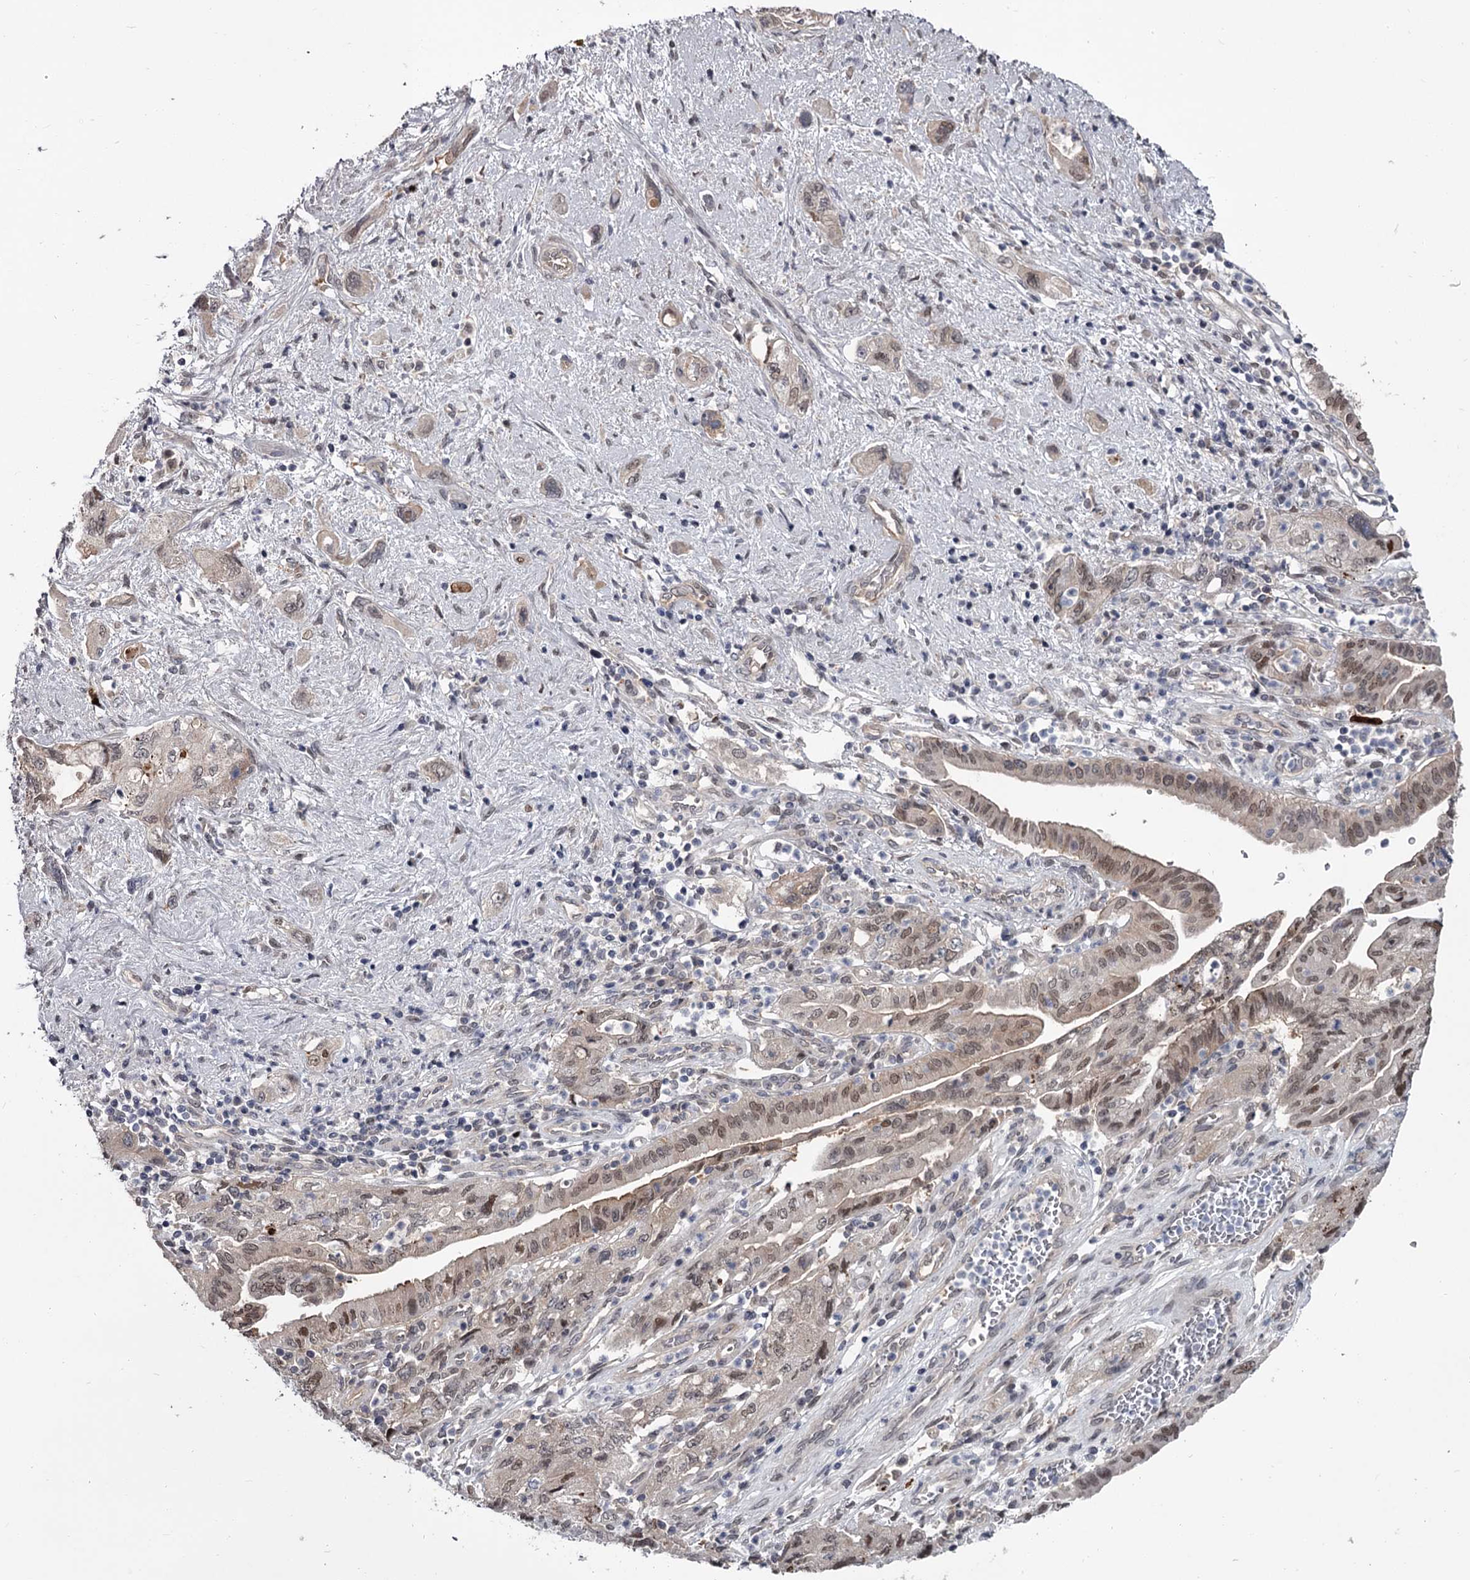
{"staining": {"intensity": "weak", "quantity": "25%-75%", "location": "nuclear"}, "tissue": "pancreatic cancer", "cell_type": "Tumor cells", "image_type": "cancer", "snomed": [{"axis": "morphology", "description": "Adenocarcinoma, NOS"}, {"axis": "topography", "description": "Pancreas"}], "caption": "Protein expression analysis of human pancreatic cancer reveals weak nuclear expression in approximately 25%-75% of tumor cells.", "gene": "DAO", "patient": {"sex": "female", "age": 73}}